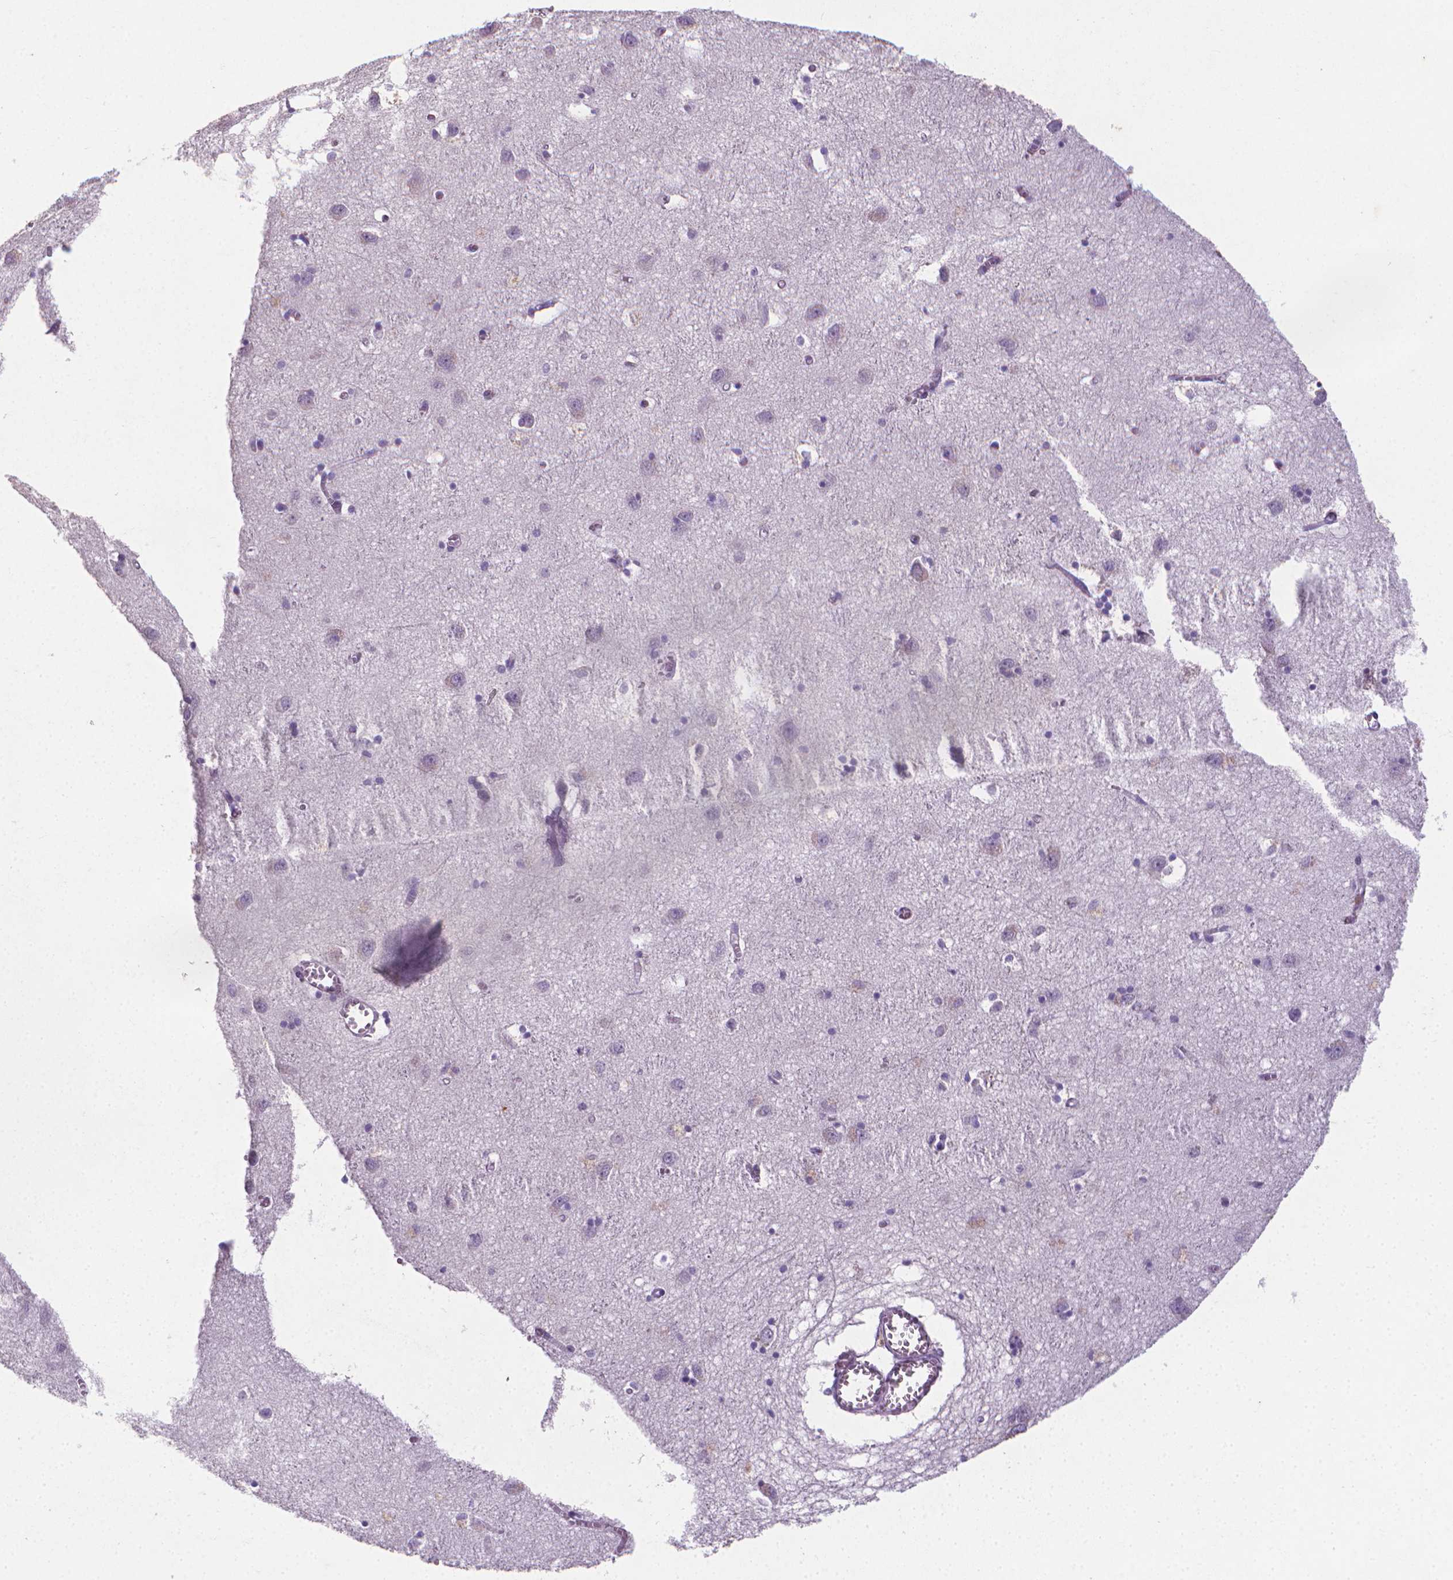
{"staining": {"intensity": "negative", "quantity": "none", "location": "none"}, "tissue": "cerebral cortex", "cell_type": "Endothelial cells", "image_type": "normal", "snomed": [{"axis": "morphology", "description": "Normal tissue, NOS"}, {"axis": "topography", "description": "Cerebral cortex"}], "caption": "IHC micrograph of normal cerebral cortex: human cerebral cortex stained with DAB (3,3'-diaminobenzidine) exhibits no significant protein positivity in endothelial cells.", "gene": "XPNPEP2", "patient": {"sex": "male", "age": 70}}